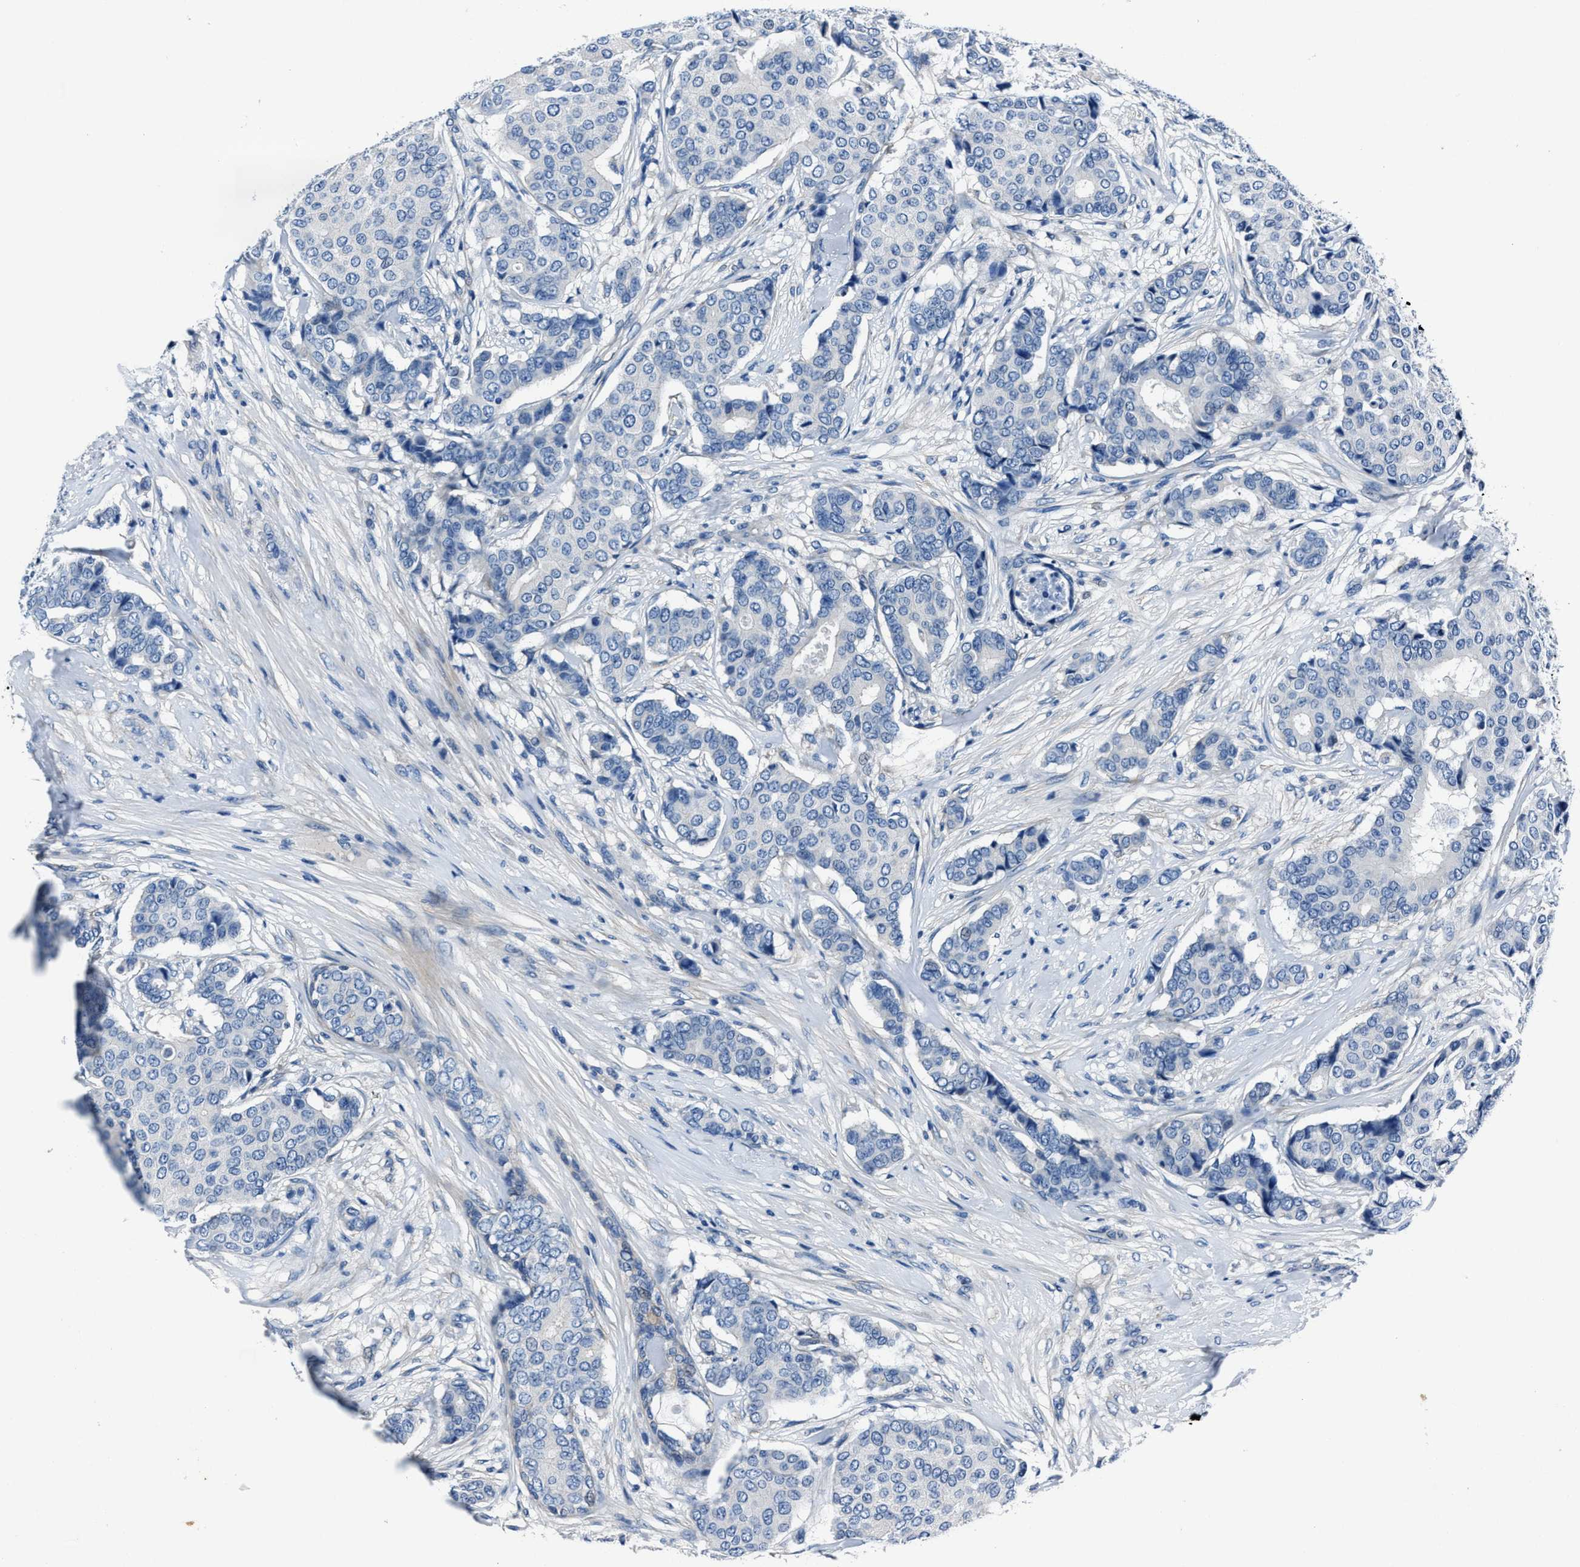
{"staining": {"intensity": "negative", "quantity": "none", "location": "none"}, "tissue": "breast cancer", "cell_type": "Tumor cells", "image_type": "cancer", "snomed": [{"axis": "morphology", "description": "Duct carcinoma"}, {"axis": "topography", "description": "Breast"}], "caption": "An immunohistochemistry (IHC) micrograph of intraductal carcinoma (breast) is shown. There is no staining in tumor cells of intraductal carcinoma (breast). Nuclei are stained in blue.", "gene": "NACAD", "patient": {"sex": "female", "age": 75}}